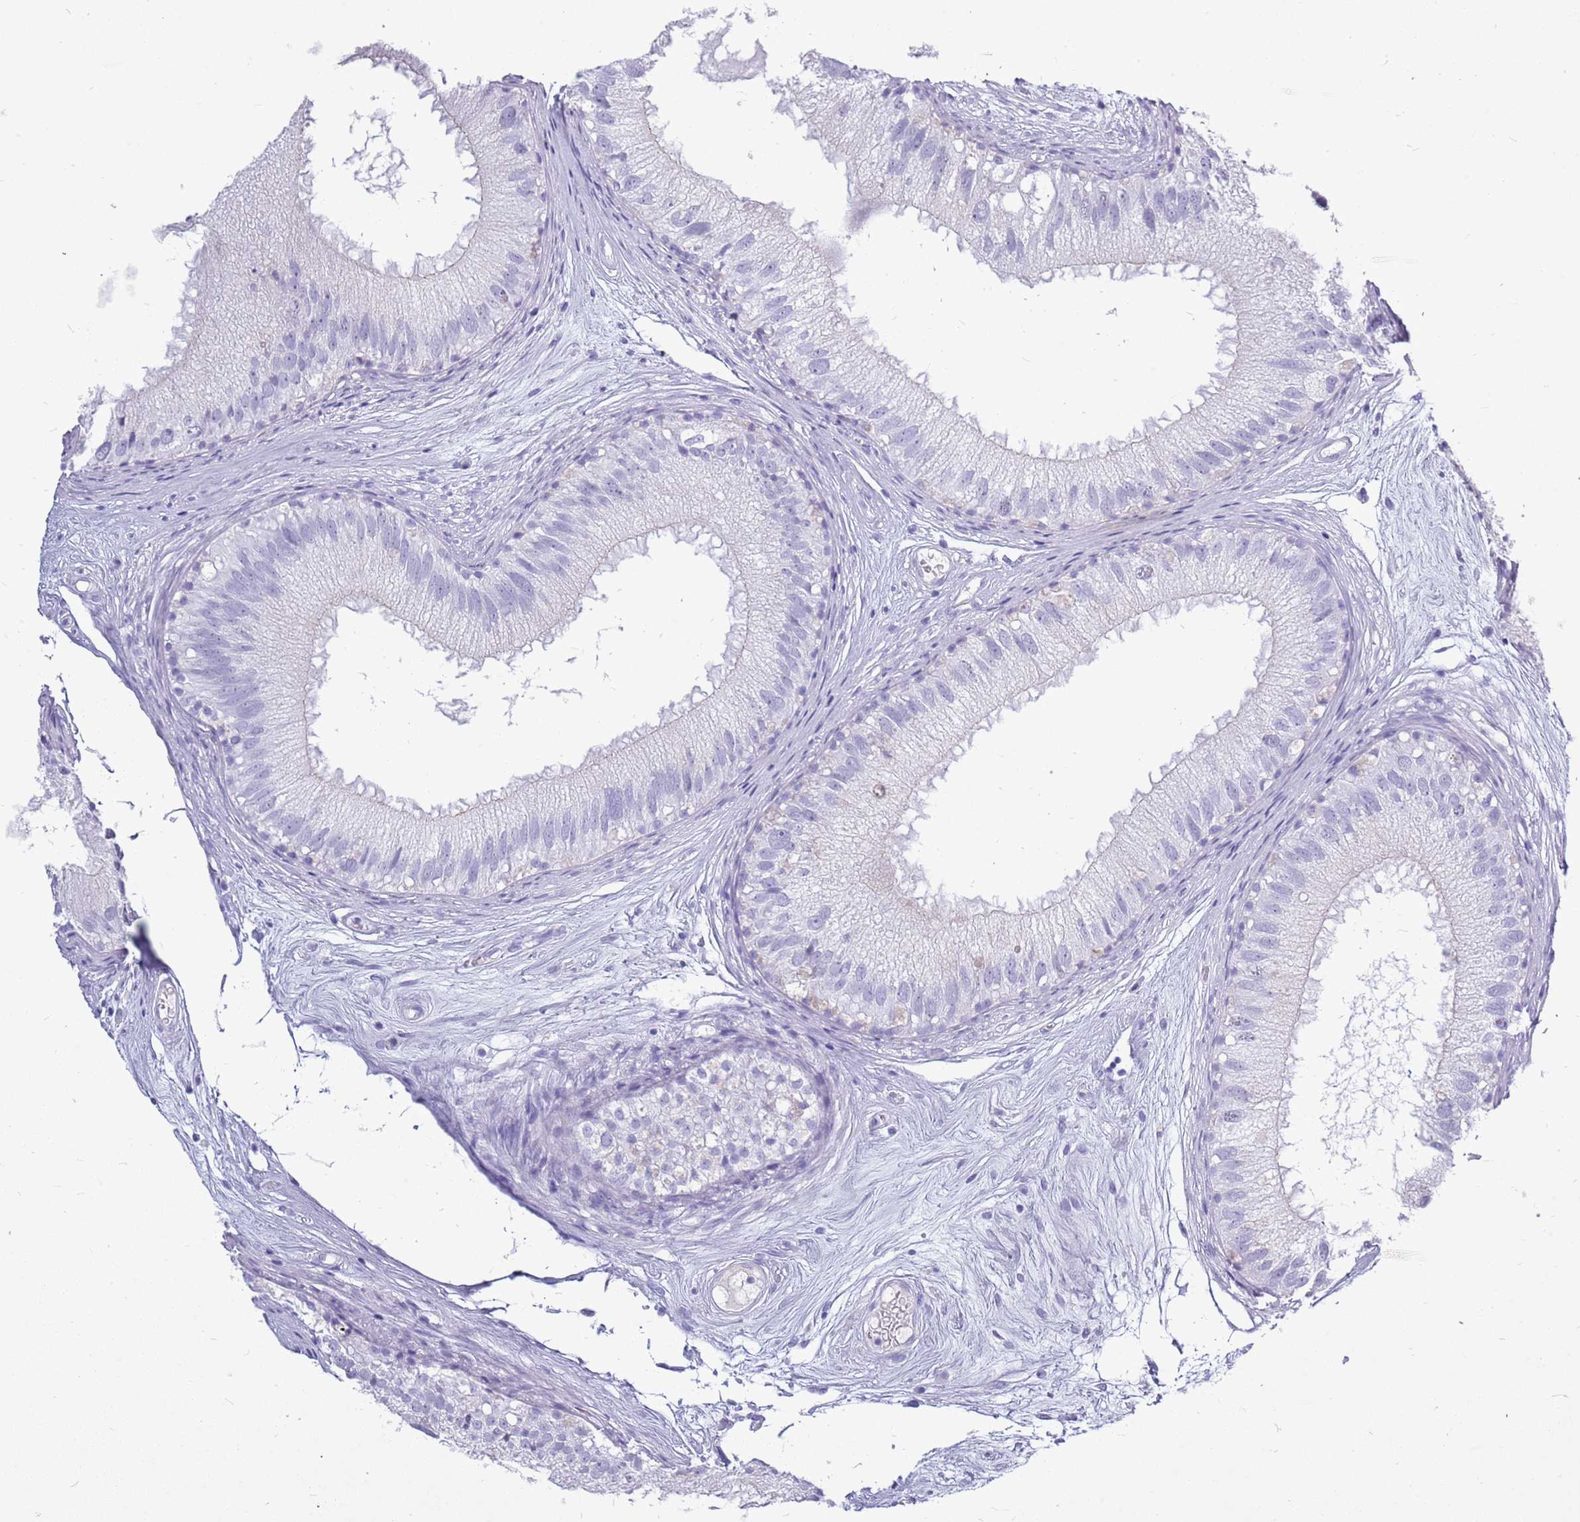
{"staining": {"intensity": "negative", "quantity": "none", "location": "none"}, "tissue": "epididymis", "cell_type": "Glandular cells", "image_type": "normal", "snomed": [{"axis": "morphology", "description": "Normal tissue, NOS"}, {"axis": "topography", "description": "Epididymis"}], "caption": "The histopathology image shows no staining of glandular cells in normal epididymis. (Brightfield microscopy of DAB immunohistochemistry at high magnification).", "gene": "ZNF425", "patient": {"sex": "male", "age": 77}}